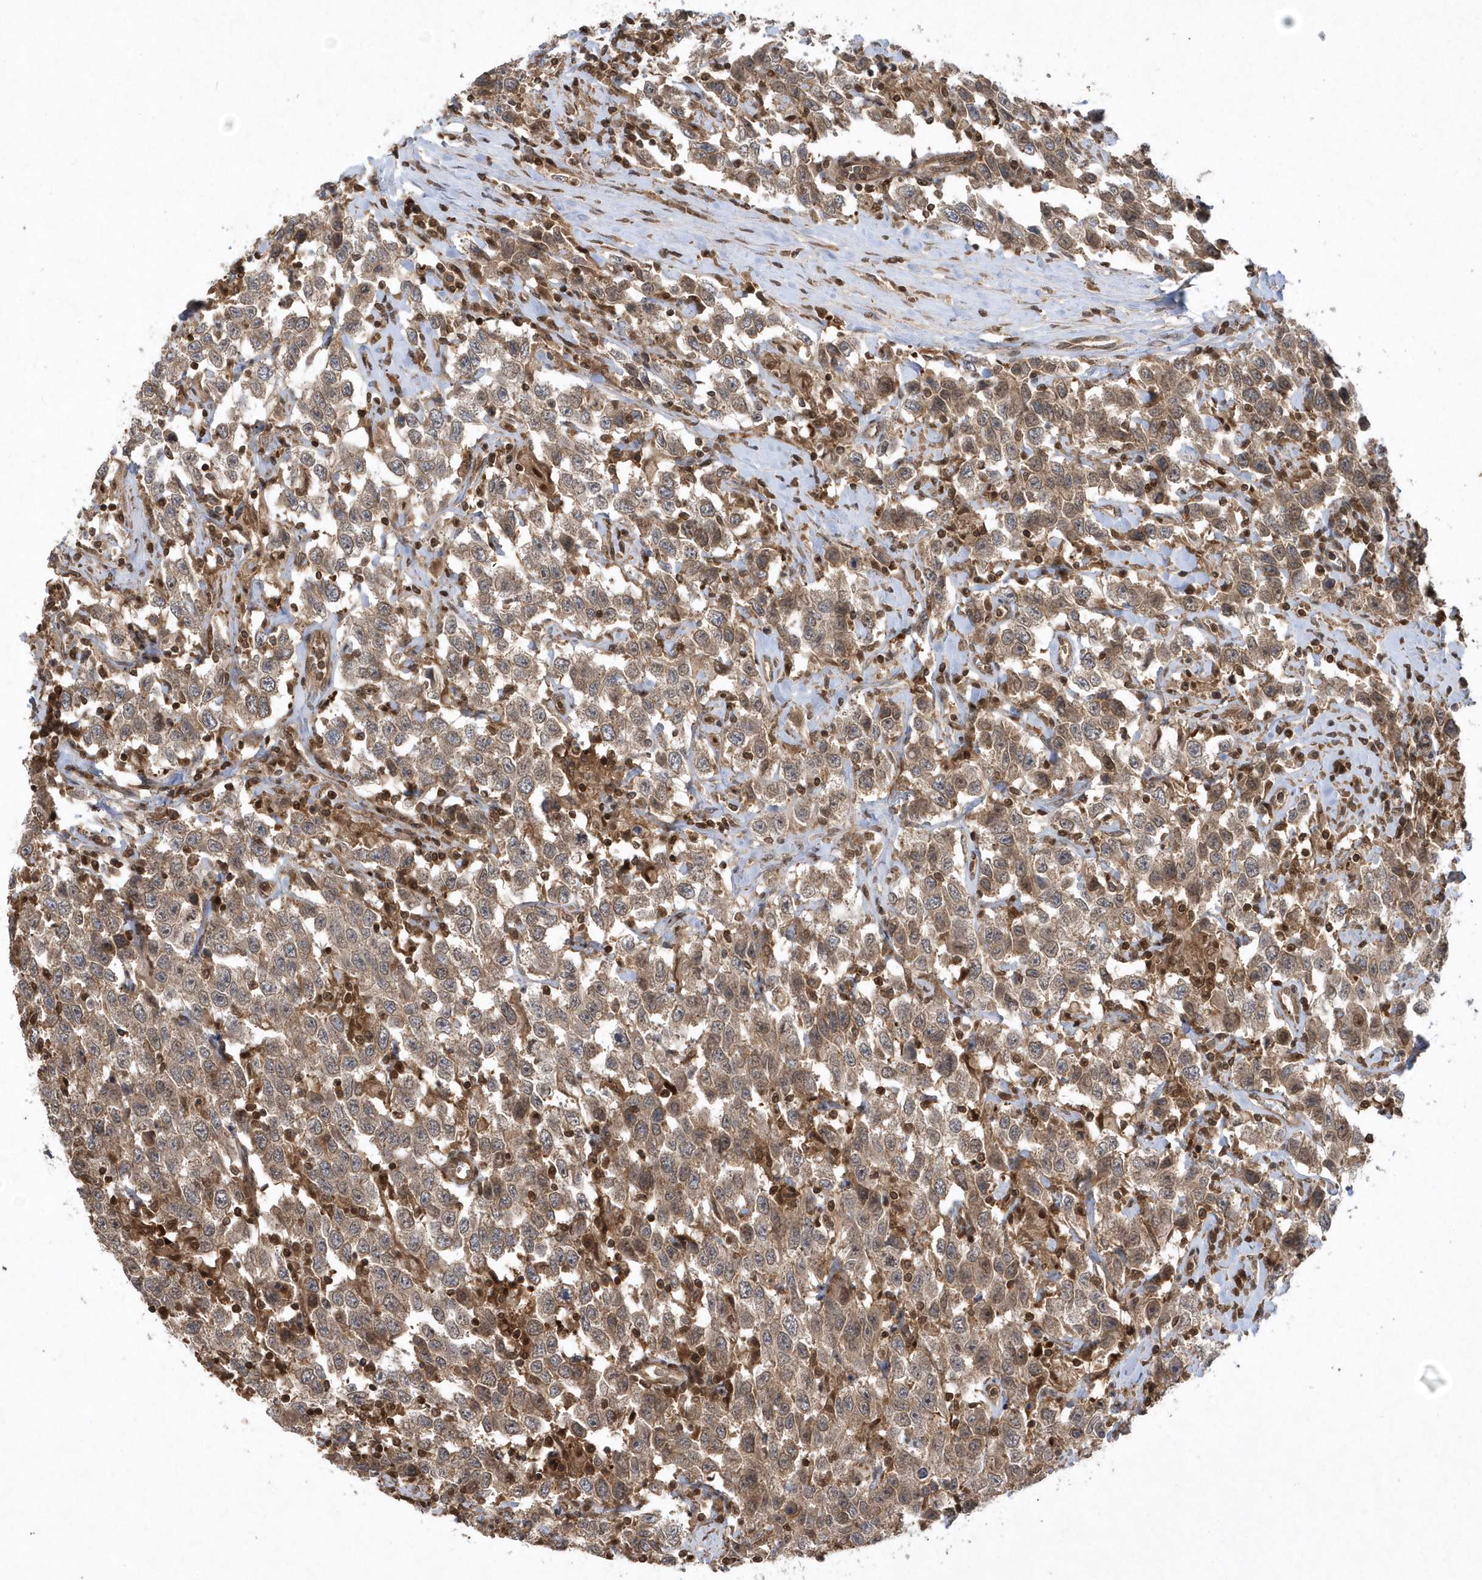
{"staining": {"intensity": "weak", "quantity": ">75%", "location": "cytoplasmic/membranous"}, "tissue": "testis cancer", "cell_type": "Tumor cells", "image_type": "cancer", "snomed": [{"axis": "morphology", "description": "Seminoma, NOS"}, {"axis": "topography", "description": "Testis"}], "caption": "High-magnification brightfield microscopy of testis cancer stained with DAB (3,3'-diaminobenzidine) (brown) and counterstained with hematoxylin (blue). tumor cells exhibit weak cytoplasmic/membranous positivity is appreciated in about>75% of cells. Using DAB (brown) and hematoxylin (blue) stains, captured at high magnification using brightfield microscopy.", "gene": "ACYP1", "patient": {"sex": "male", "age": 41}}